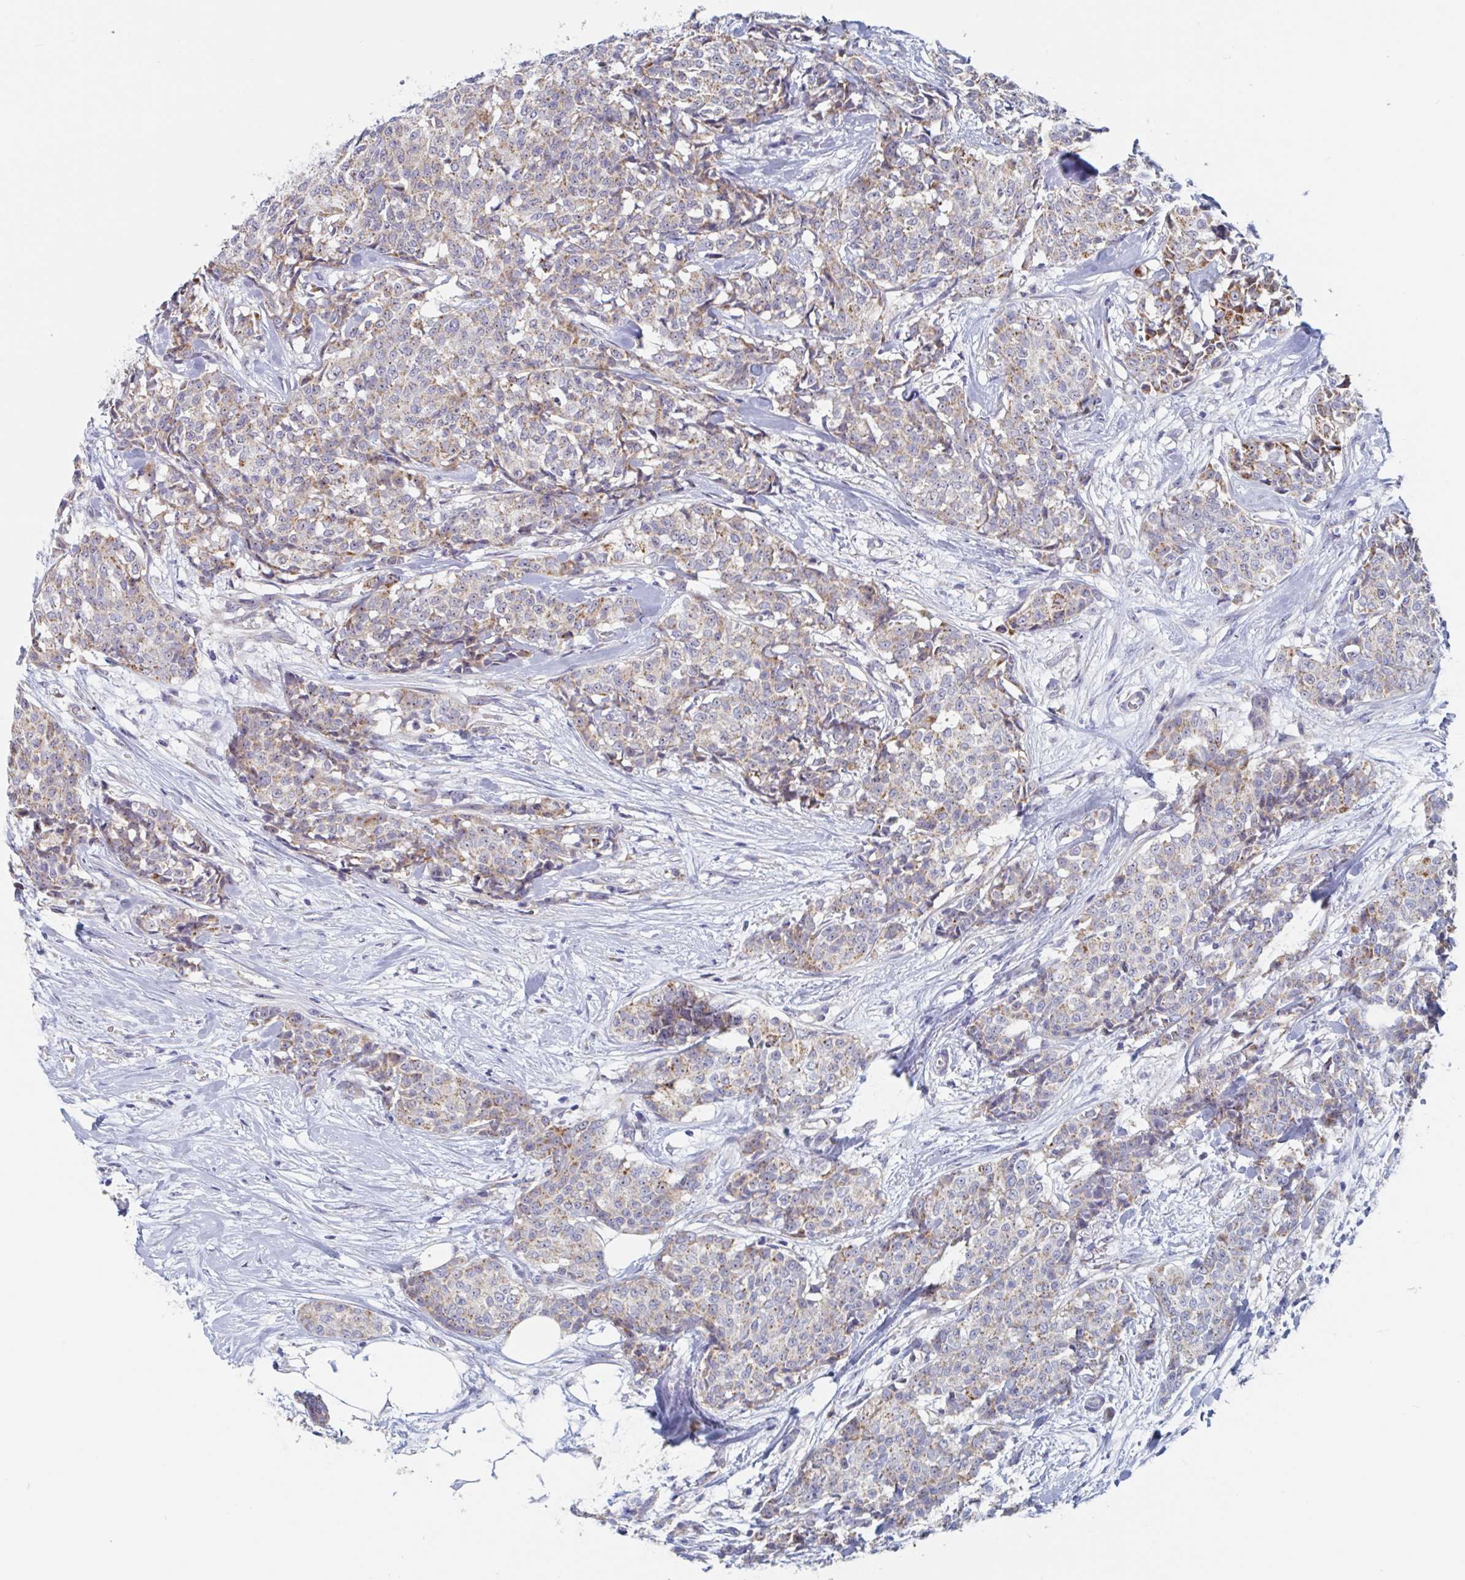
{"staining": {"intensity": "weak", "quantity": "25%-75%", "location": "cytoplasmic/membranous"}, "tissue": "breast cancer", "cell_type": "Tumor cells", "image_type": "cancer", "snomed": [{"axis": "morphology", "description": "Duct carcinoma"}, {"axis": "topography", "description": "Breast"}], "caption": "Protein analysis of infiltrating ductal carcinoma (breast) tissue reveals weak cytoplasmic/membranous positivity in approximately 25%-75% of tumor cells. The protein of interest is stained brown, and the nuclei are stained in blue (DAB IHC with brightfield microscopy, high magnification).", "gene": "MRPL53", "patient": {"sex": "female", "age": 91}}